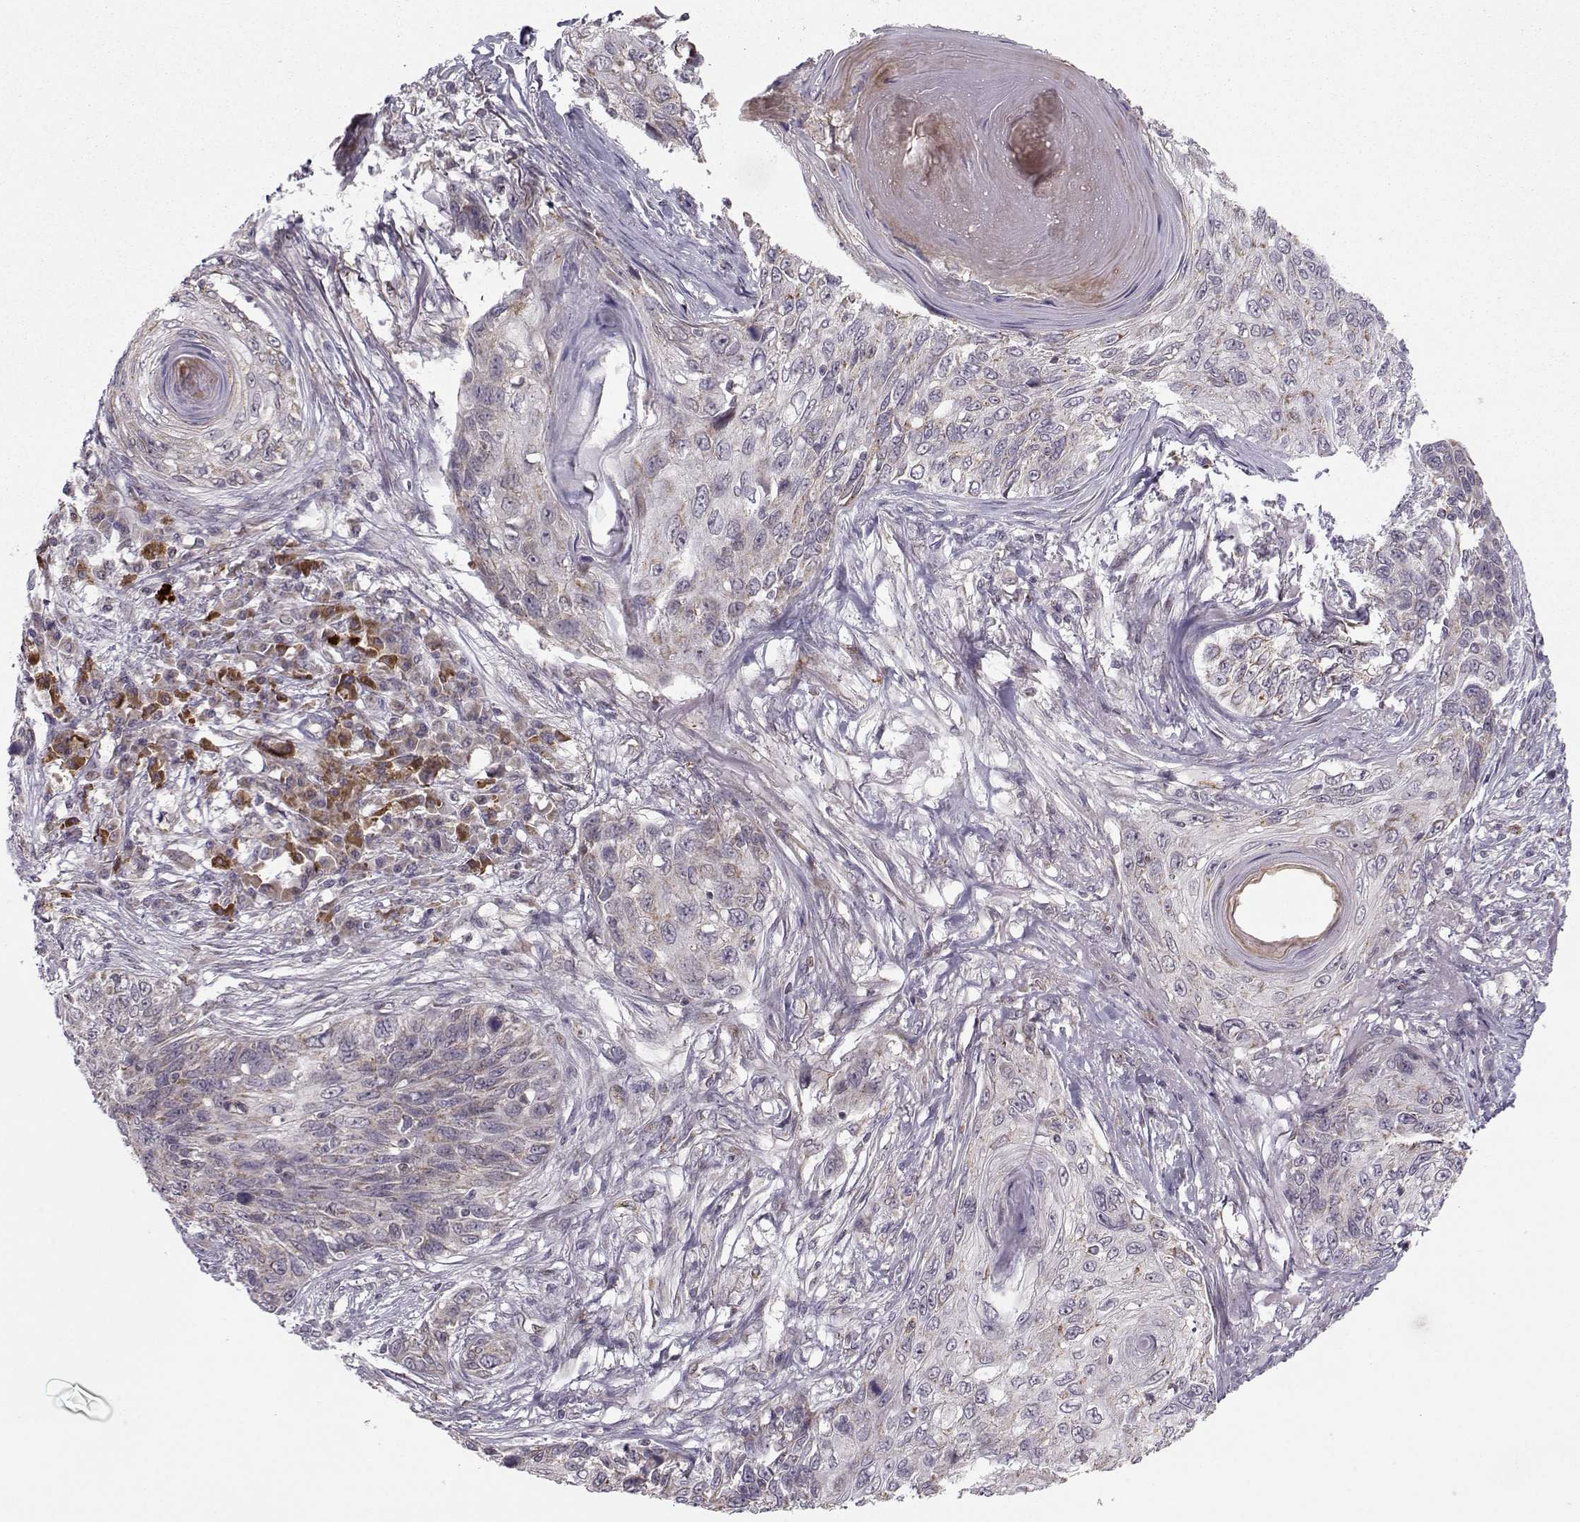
{"staining": {"intensity": "strong", "quantity": "<25%", "location": "cytoplasmic/membranous"}, "tissue": "skin cancer", "cell_type": "Tumor cells", "image_type": "cancer", "snomed": [{"axis": "morphology", "description": "Squamous cell carcinoma, NOS"}, {"axis": "topography", "description": "Skin"}], "caption": "Tumor cells display medium levels of strong cytoplasmic/membranous positivity in about <25% of cells in human skin cancer.", "gene": "NECAB3", "patient": {"sex": "male", "age": 92}}